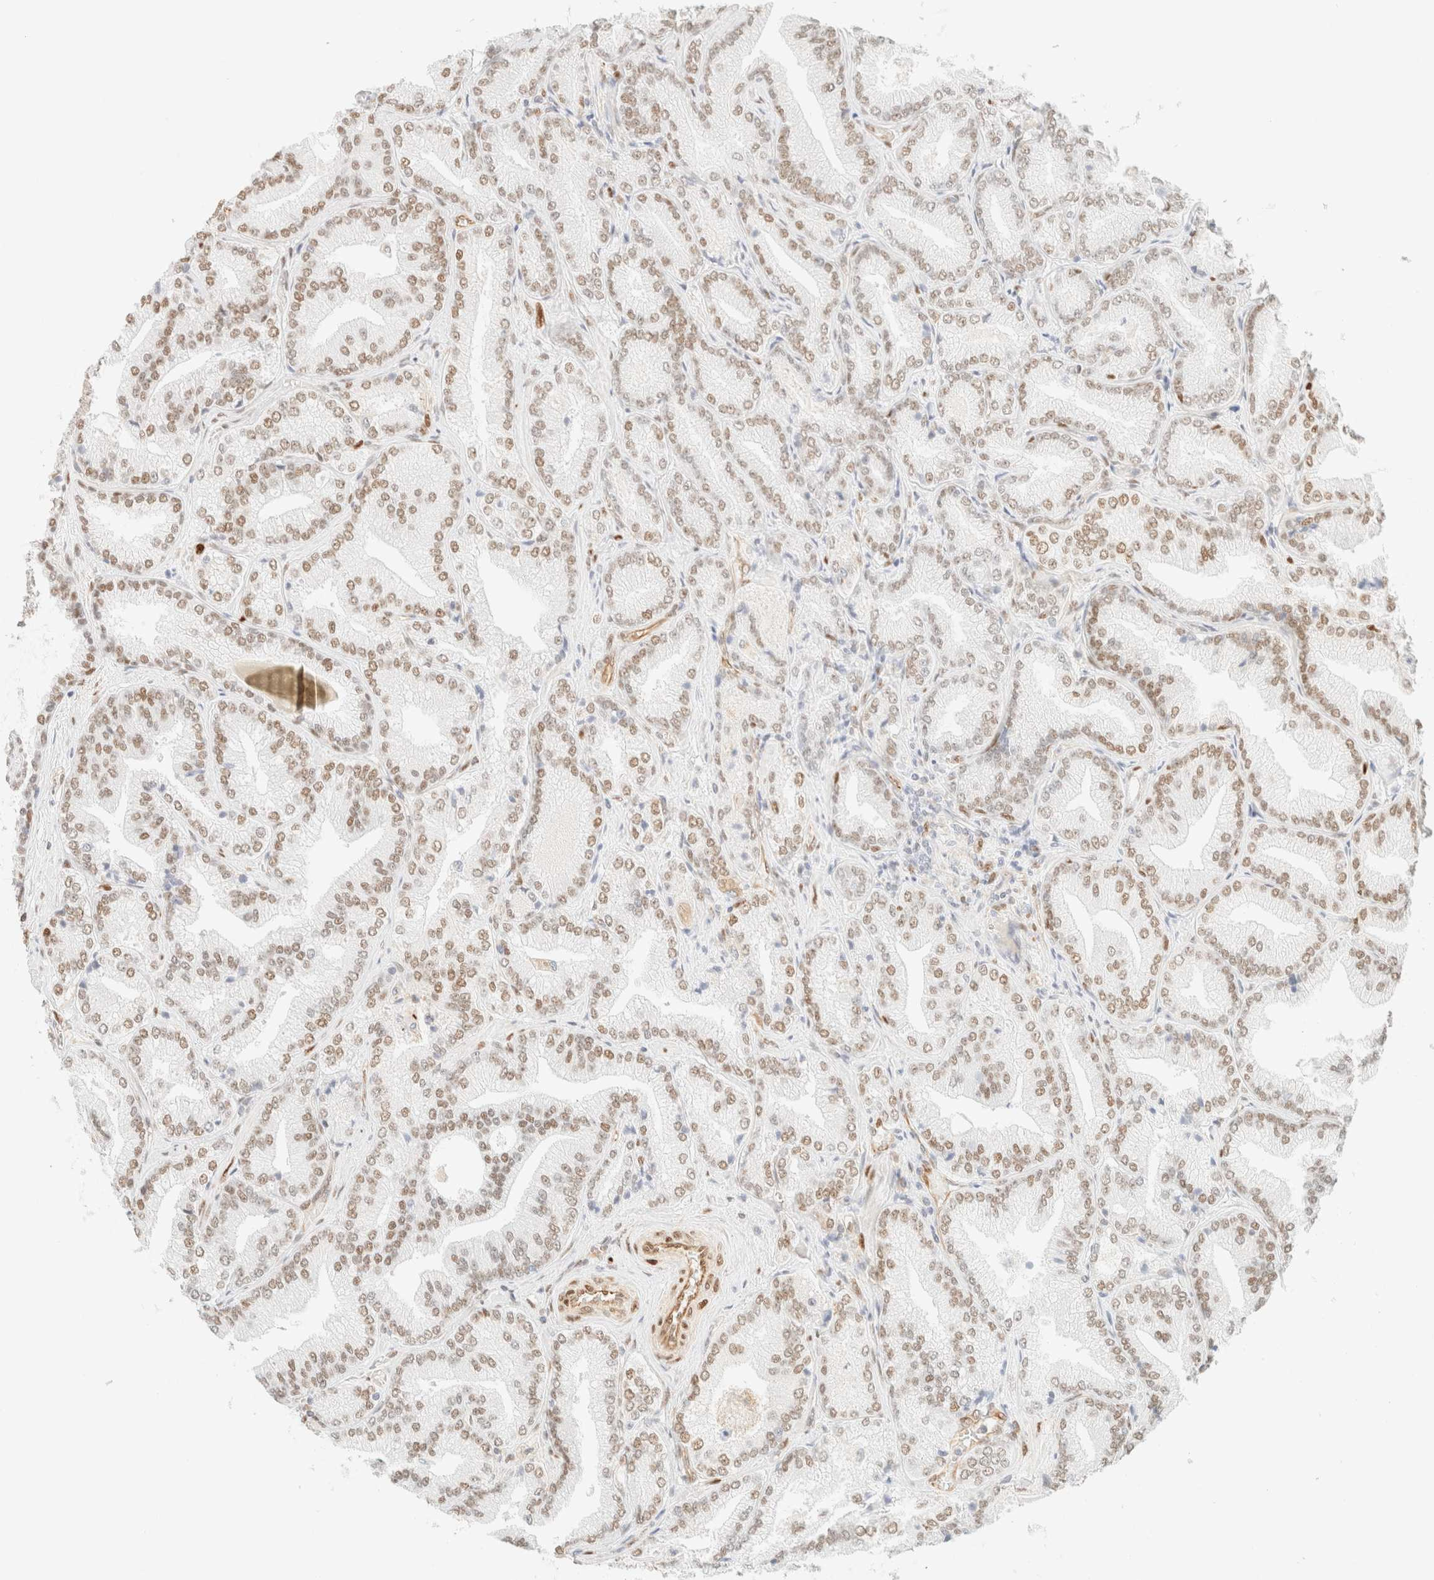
{"staining": {"intensity": "moderate", "quantity": ">75%", "location": "nuclear"}, "tissue": "prostate cancer", "cell_type": "Tumor cells", "image_type": "cancer", "snomed": [{"axis": "morphology", "description": "Adenocarcinoma, Low grade"}, {"axis": "topography", "description": "Prostate"}], "caption": "Immunohistochemistry (IHC) of human prostate cancer exhibits medium levels of moderate nuclear positivity in approximately >75% of tumor cells.", "gene": "ZSCAN18", "patient": {"sex": "male", "age": 62}}